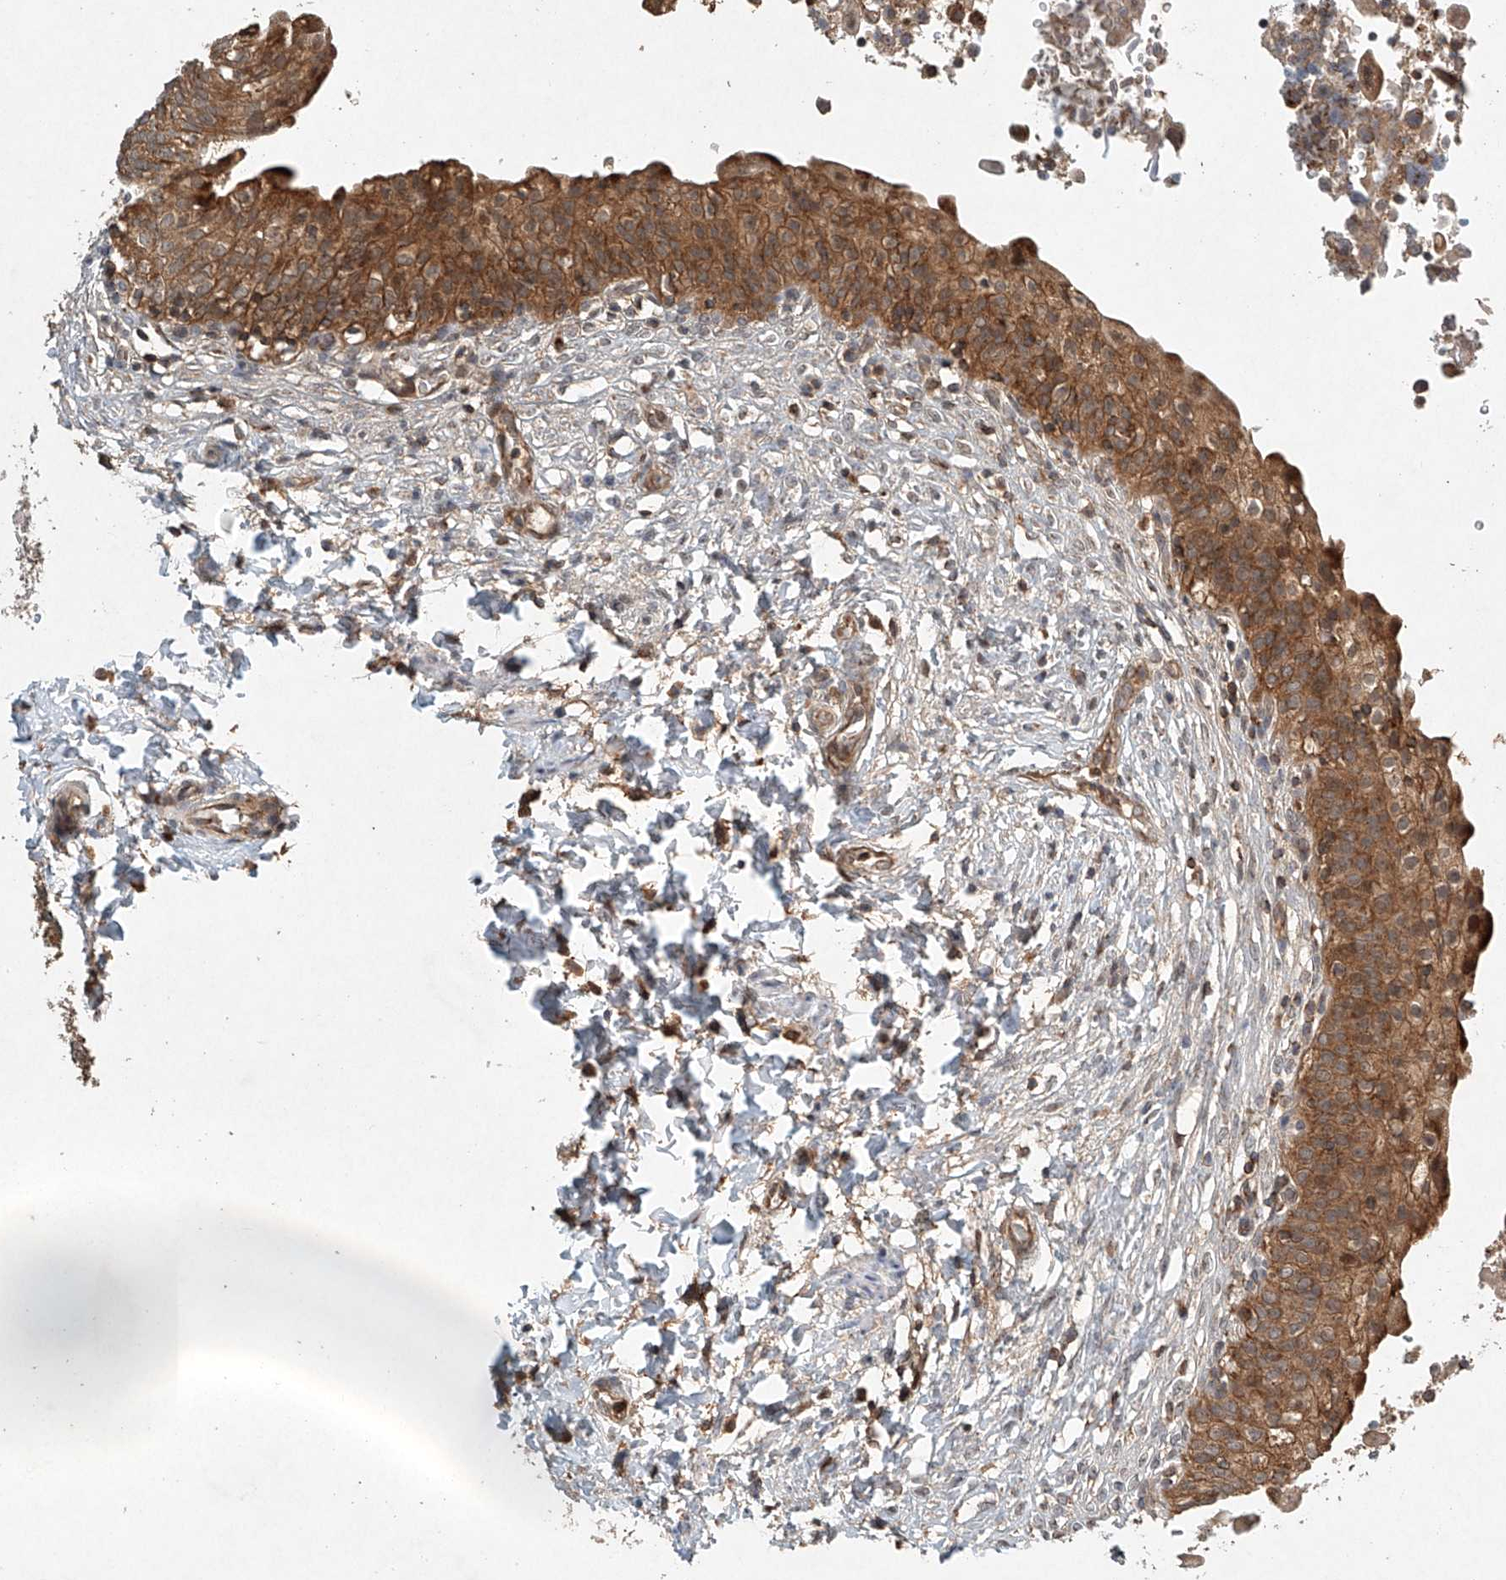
{"staining": {"intensity": "moderate", "quantity": ">75%", "location": "cytoplasmic/membranous"}, "tissue": "urinary bladder", "cell_type": "Urothelial cells", "image_type": "normal", "snomed": [{"axis": "morphology", "description": "Normal tissue, NOS"}, {"axis": "topography", "description": "Urinary bladder"}], "caption": "A high-resolution photomicrograph shows immunohistochemistry (IHC) staining of unremarkable urinary bladder, which reveals moderate cytoplasmic/membranous expression in approximately >75% of urothelial cells. (DAB (3,3'-diaminobenzidine) IHC, brown staining for protein, blue staining for nuclei).", "gene": "DCAF11", "patient": {"sex": "male", "age": 55}}